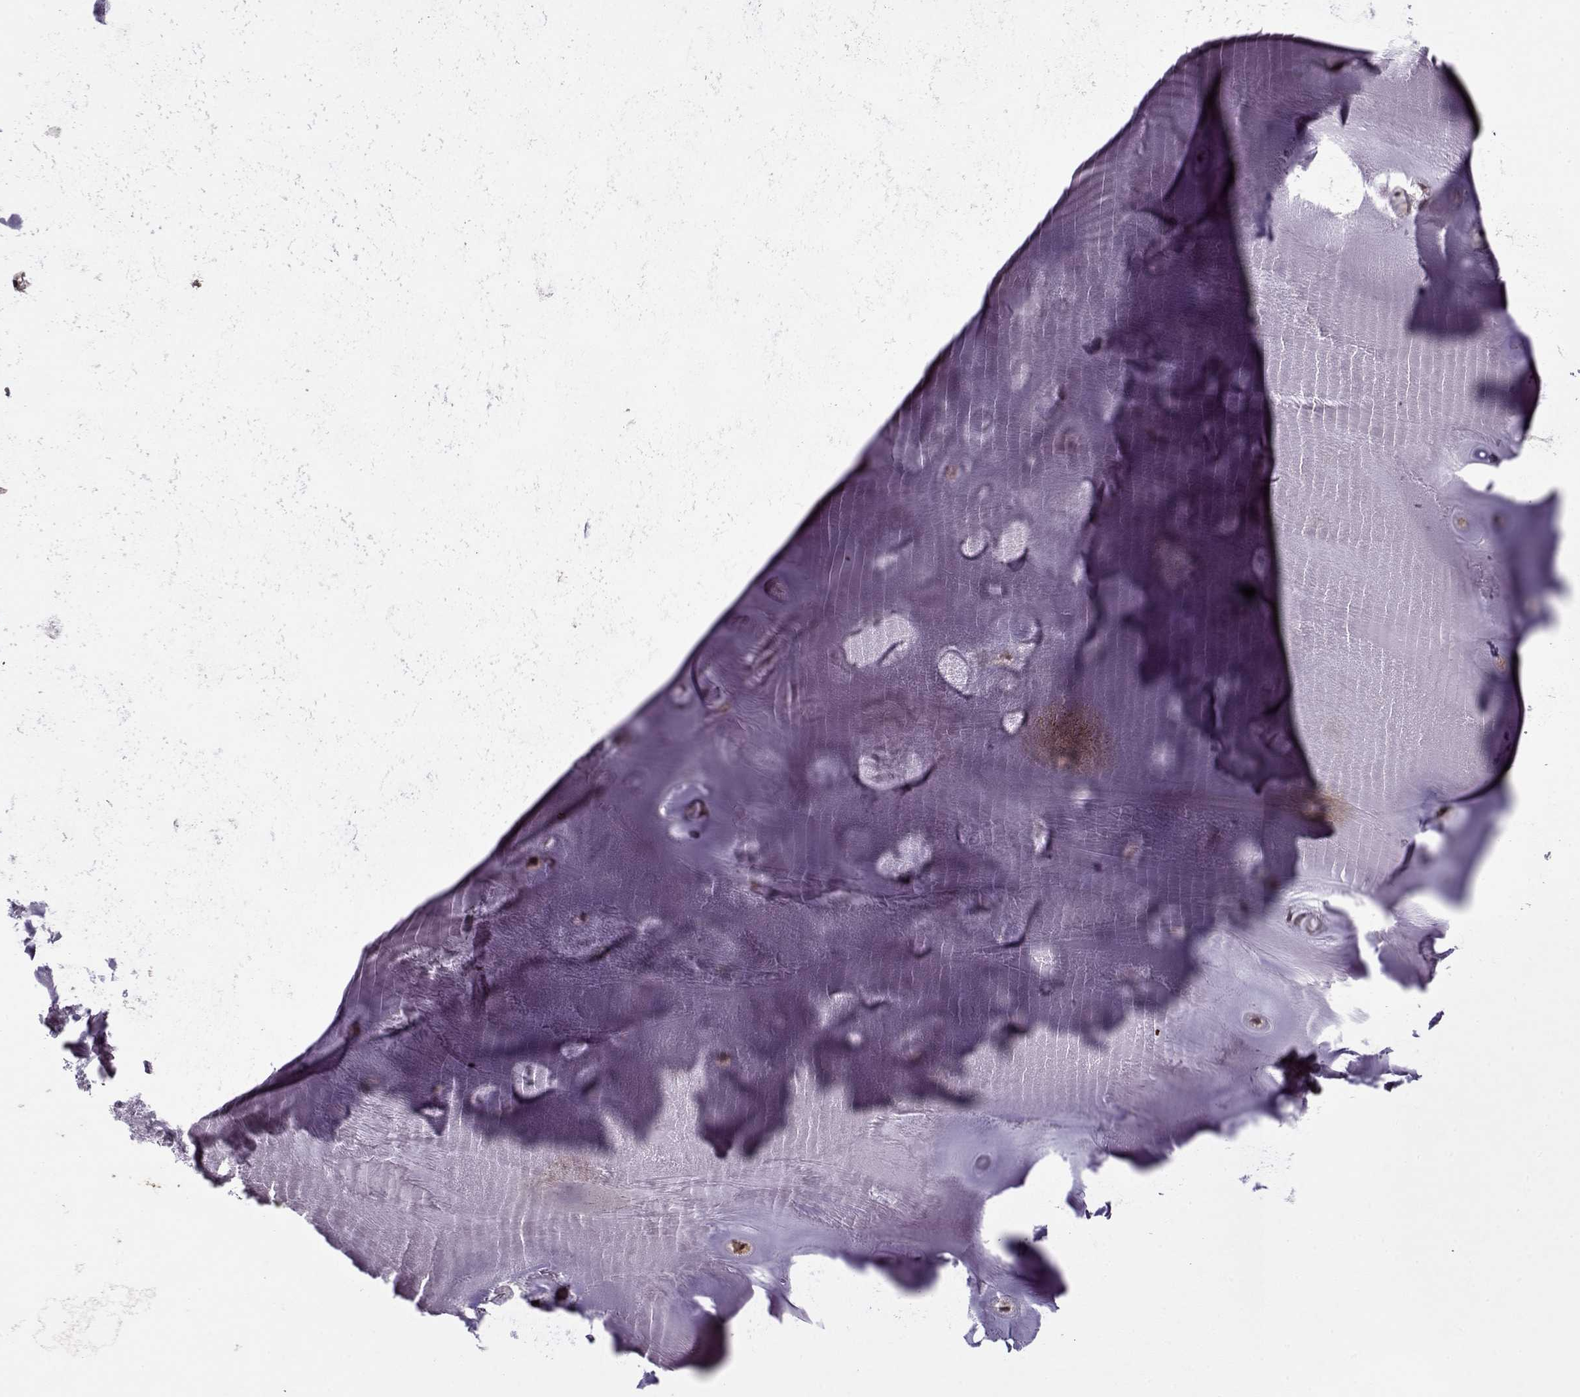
{"staining": {"intensity": "moderate", "quantity": ">75%", "location": "nuclear"}, "tissue": "soft tissue", "cell_type": "Chondrocytes", "image_type": "normal", "snomed": [{"axis": "morphology", "description": "Normal tissue, NOS"}, {"axis": "morphology", "description": "Squamous cell carcinoma, NOS"}, {"axis": "topography", "description": "Cartilage tissue"}, {"axis": "topography", "description": "Lung"}], "caption": "Normal soft tissue shows moderate nuclear positivity in about >75% of chondrocytes, visualized by immunohistochemistry. The staining was performed using DAB, with brown indicating positive protein expression. Nuclei are stained blue with hematoxylin.", "gene": "PSMA7", "patient": {"sex": "male", "age": 66}}